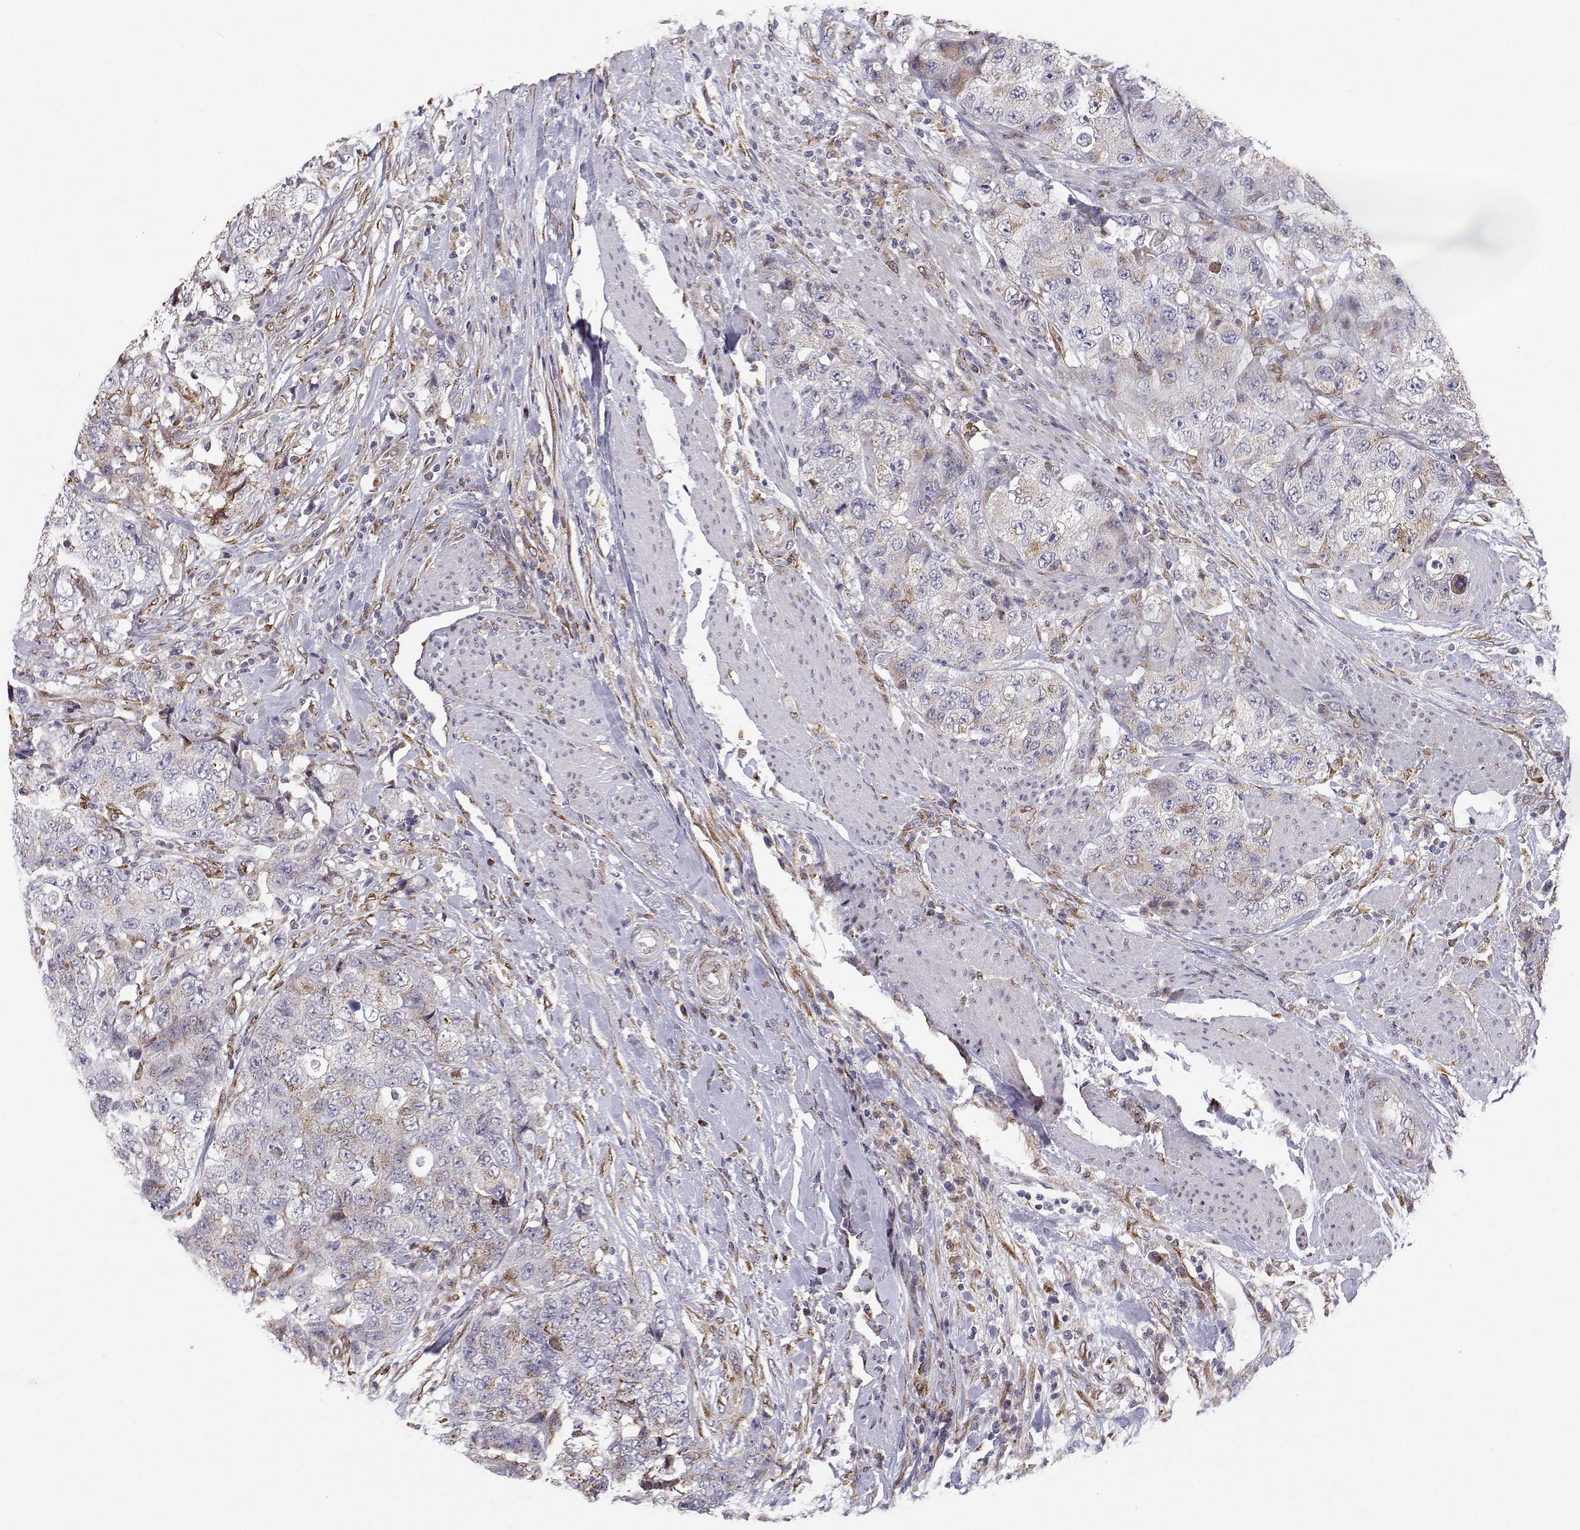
{"staining": {"intensity": "weak", "quantity": "<25%", "location": "cytoplasmic/membranous"}, "tissue": "urothelial cancer", "cell_type": "Tumor cells", "image_type": "cancer", "snomed": [{"axis": "morphology", "description": "Urothelial carcinoma, High grade"}, {"axis": "topography", "description": "Urinary bladder"}], "caption": "This is a photomicrograph of immunohistochemistry staining of urothelial cancer, which shows no positivity in tumor cells.", "gene": "STARD13", "patient": {"sex": "female", "age": 78}}